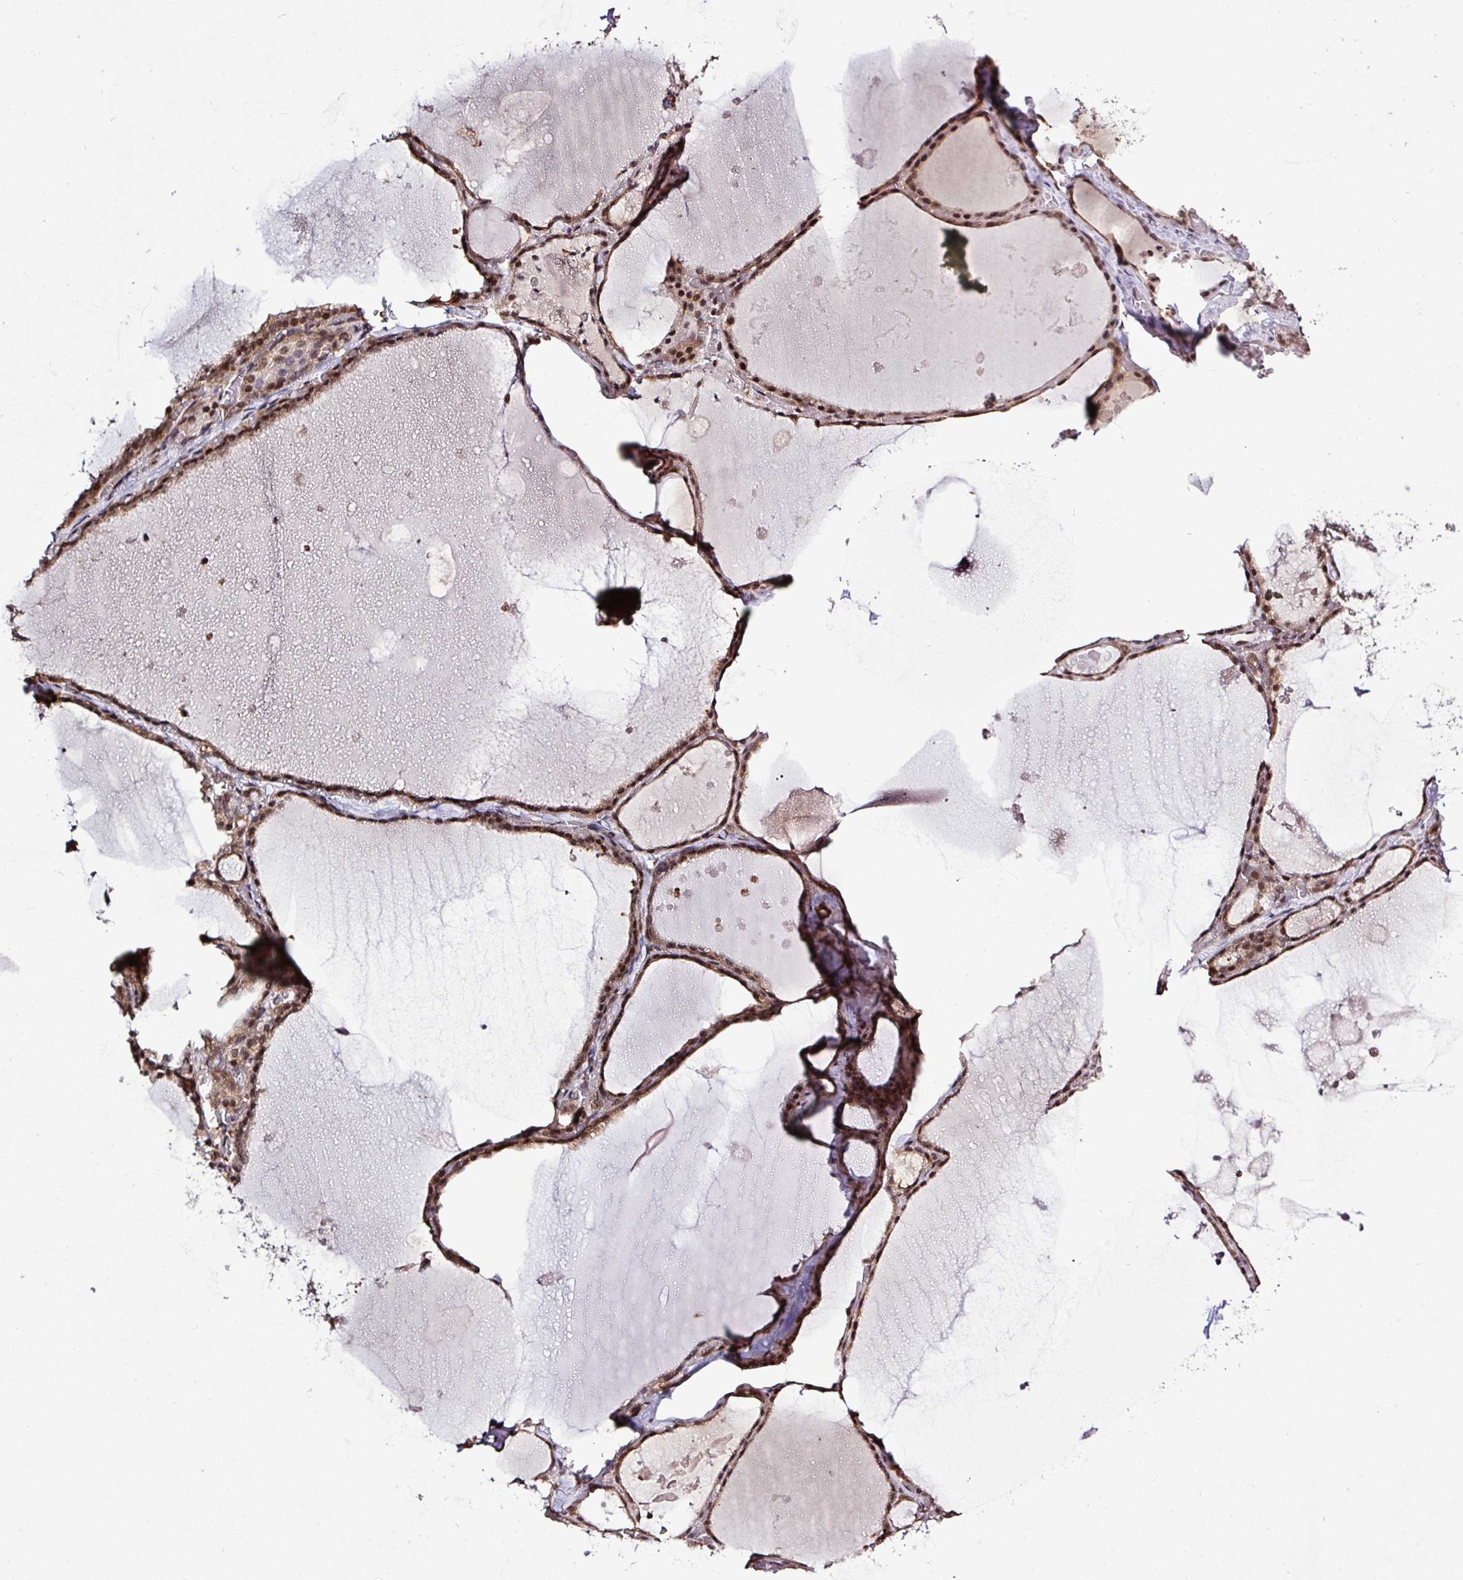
{"staining": {"intensity": "moderate", "quantity": ">75%", "location": "cytoplasmic/membranous,nuclear"}, "tissue": "thyroid gland", "cell_type": "Glandular cells", "image_type": "normal", "snomed": [{"axis": "morphology", "description": "Normal tissue, NOS"}, {"axis": "topography", "description": "Thyroid gland"}], "caption": "Glandular cells reveal medium levels of moderate cytoplasmic/membranous,nuclear staining in about >75% of cells in benign thyroid gland.", "gene": "ITPKC", "patient": {"sex": "male", "age": 56}}